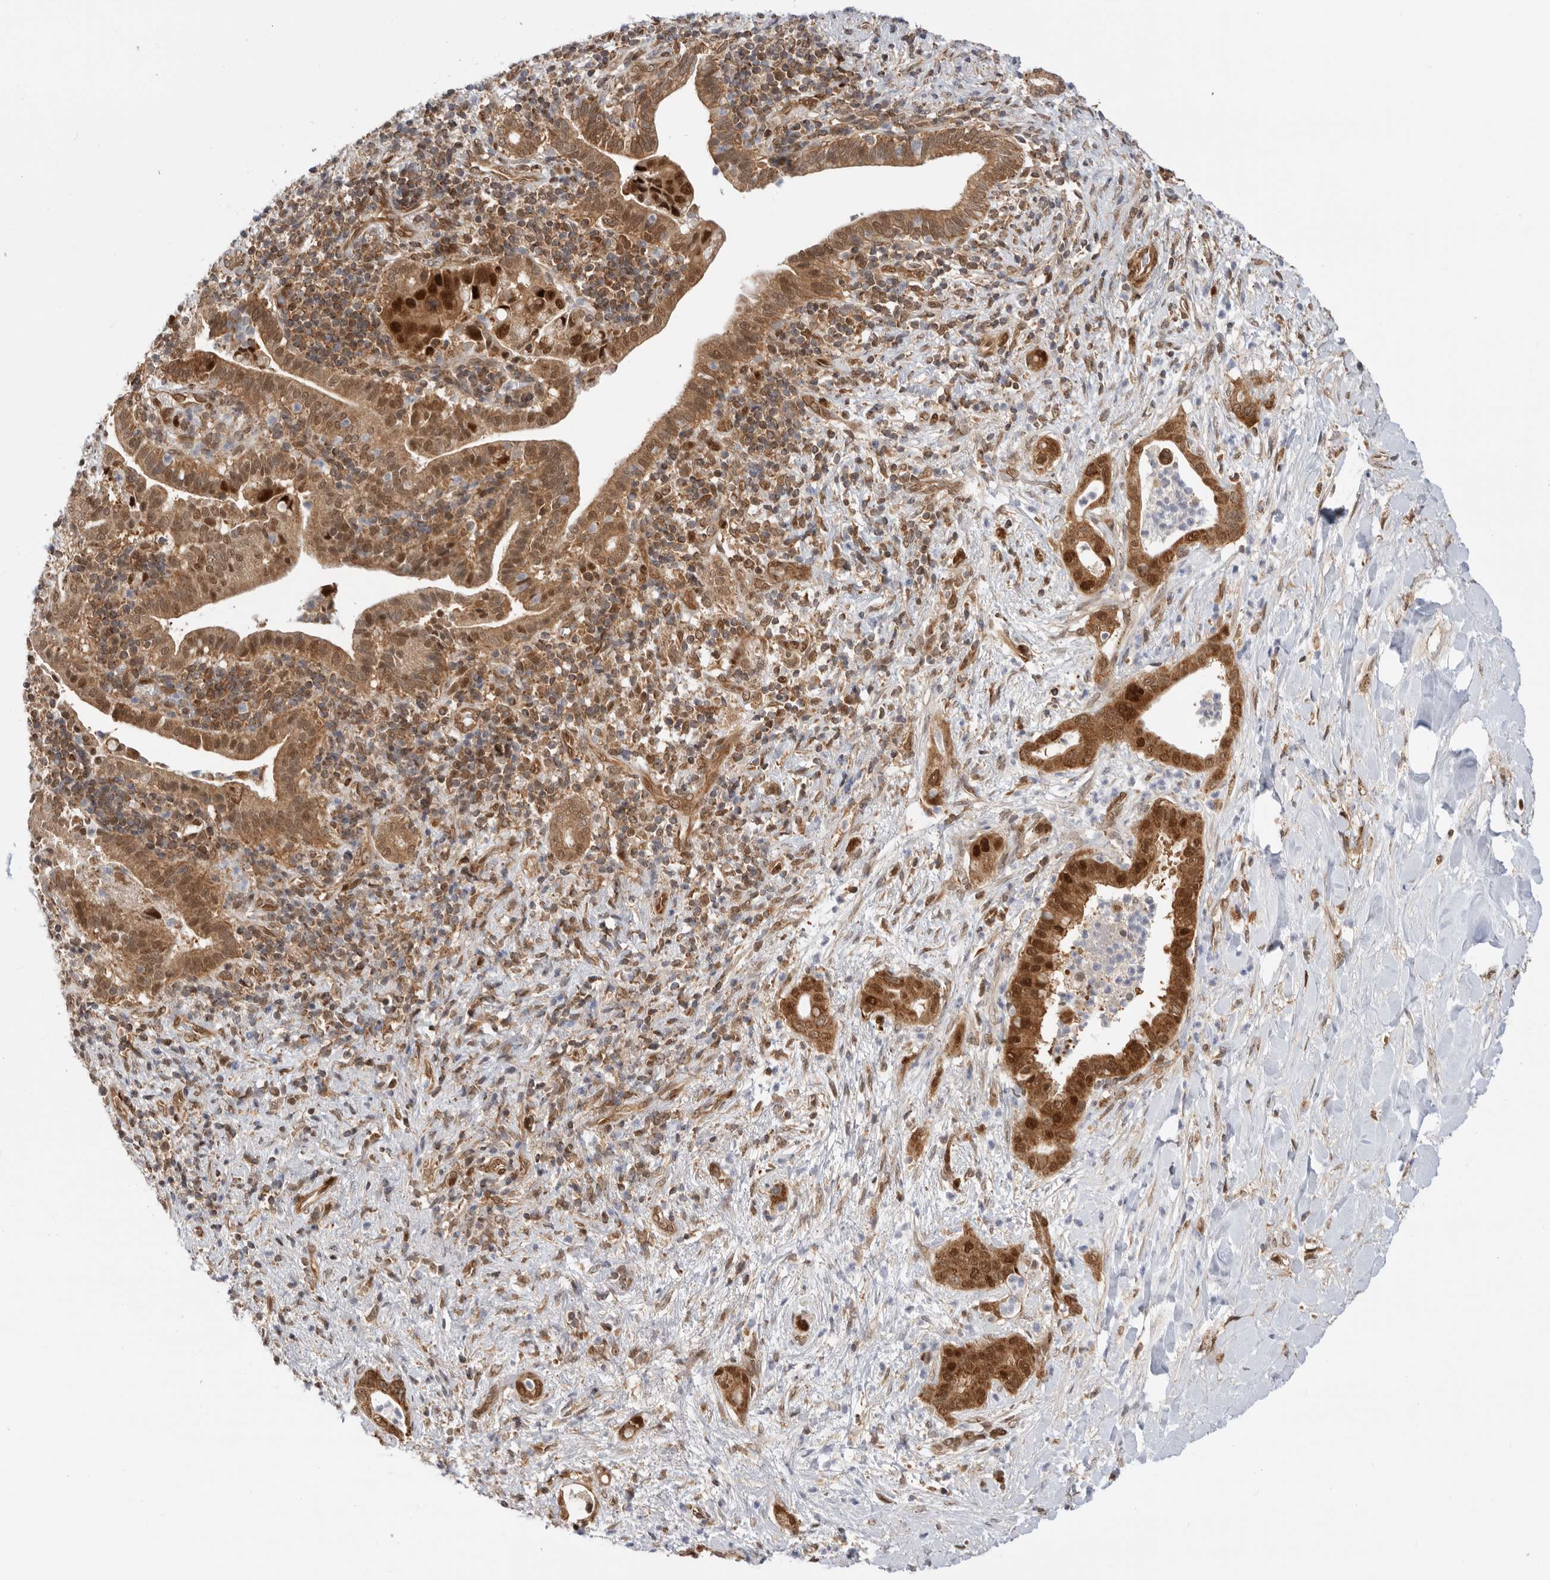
{"staining": {"intensity": "moderate", "quantity": ">75%", "location": "cytoplasmic/membranous,nuclear"}, "tissue": "liver cancer", "cell_type": "Tumor cells", "image_type": "cancer", "snomed": [{"axis": "morphology", "description": "Cholangiocarcinoma"}, {"axis": "topography", "description": "Liver"}], "caption": "Immunohistochemistry of cholangiocarcinoma (liver) shows medium levels of moderate cytoplasmic/membranous and nuclear staining in about >75% of tumor cells.", "gene": "DCAF8", "patient": {"sex": "female", "age": 54}}